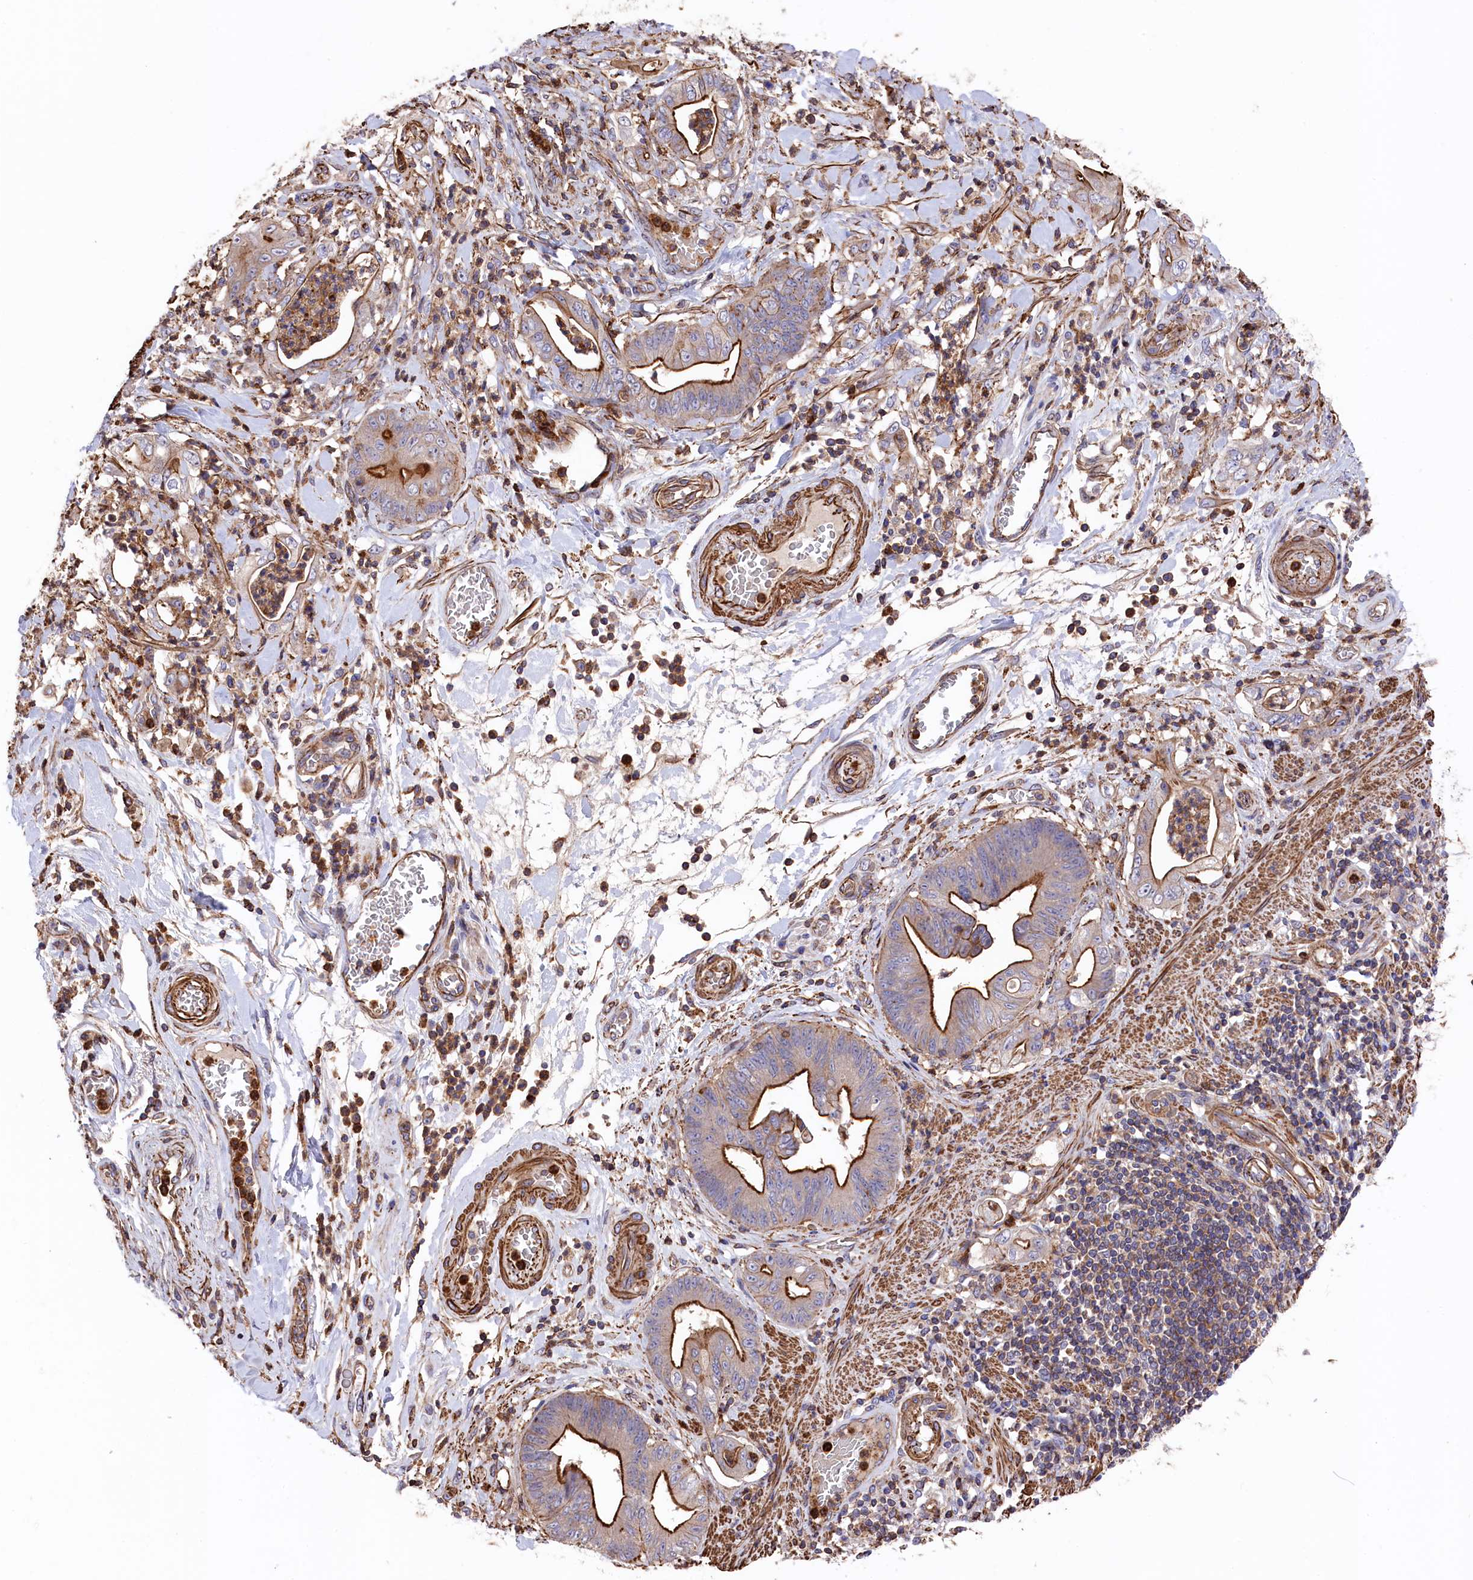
{"staining": {"intensity": "moderate", "quantity": "<25%", "location": "cytoplasmic/membranous"}, "tissue": "stomach cancer", "cell_type": "Tumor cells", "image_type": "cancer", "snomed": [{"axis": "morphology", "description": "Adenocarcinoma, NOS"}, {"axis": "topography", "description": "Stomach"}], "caption": "Immunohistochemical staining of stomach cancer displays low levels of moderate cytoplasmic/membranous staining in approximately <25% of tumor cells.", "gene": "RAPSN", "patient": {"sex": "female", "age": 73}}